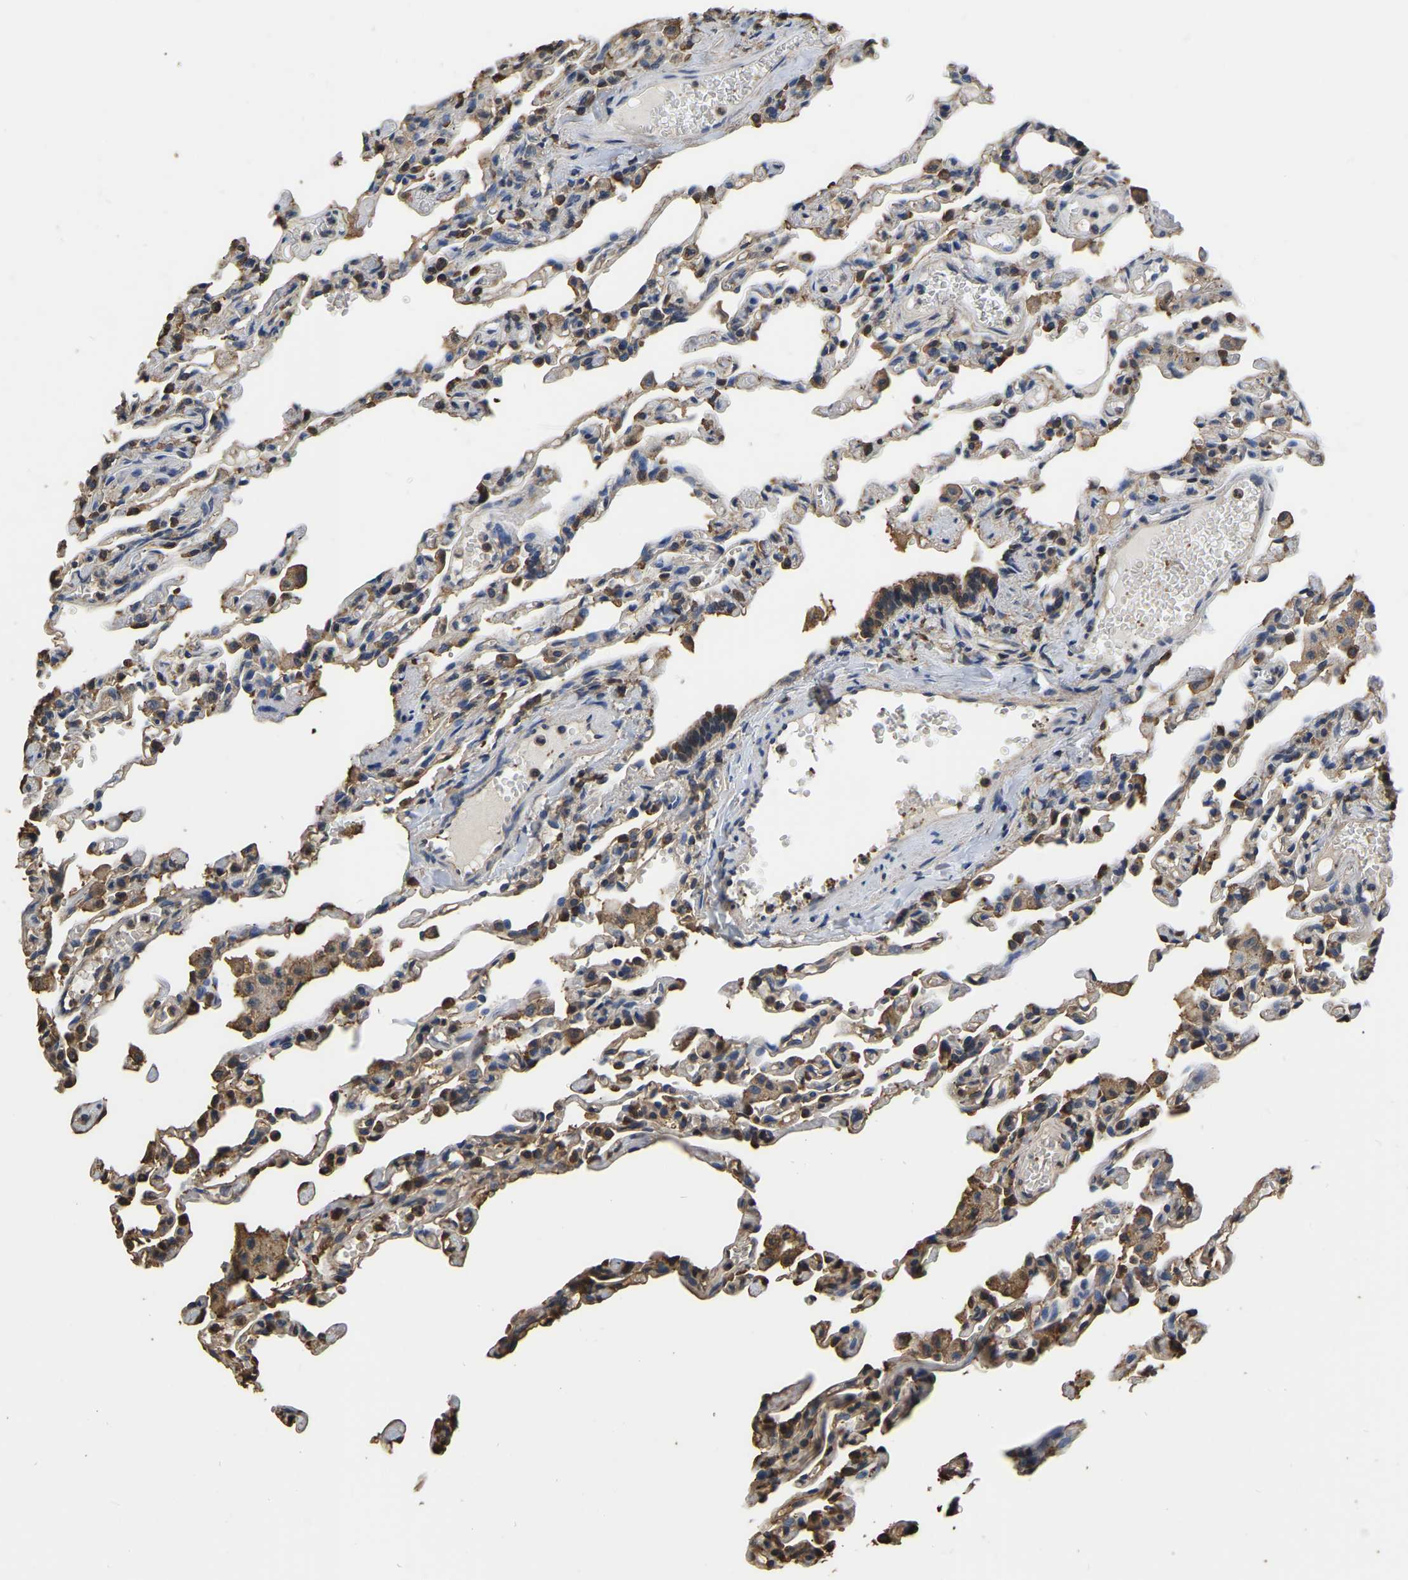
{"staining": {"intensity": "strong", "quantity": "25%-75%", "location": "cytoplasmic/membranous,nuclear"}, "tissue": "lung", "cell_type": "Alveolar cells", "image_type": "normal", "snomed": [{"axis": "morphology", "description": "Normal tissue, NOS"}, {"axis": "topography", "description": "Lung"}], "caption": "Normal lung was stained to show a protein in brown. There is high levels of strong cytoplasmic/membranous,nuclear staining in about 25%-75% of alveolar cells. (Brightfield microscopy of DAB IHC at high magnification).", "gene": "LDHB", "patient": {"sex": "male", "age": 21}}